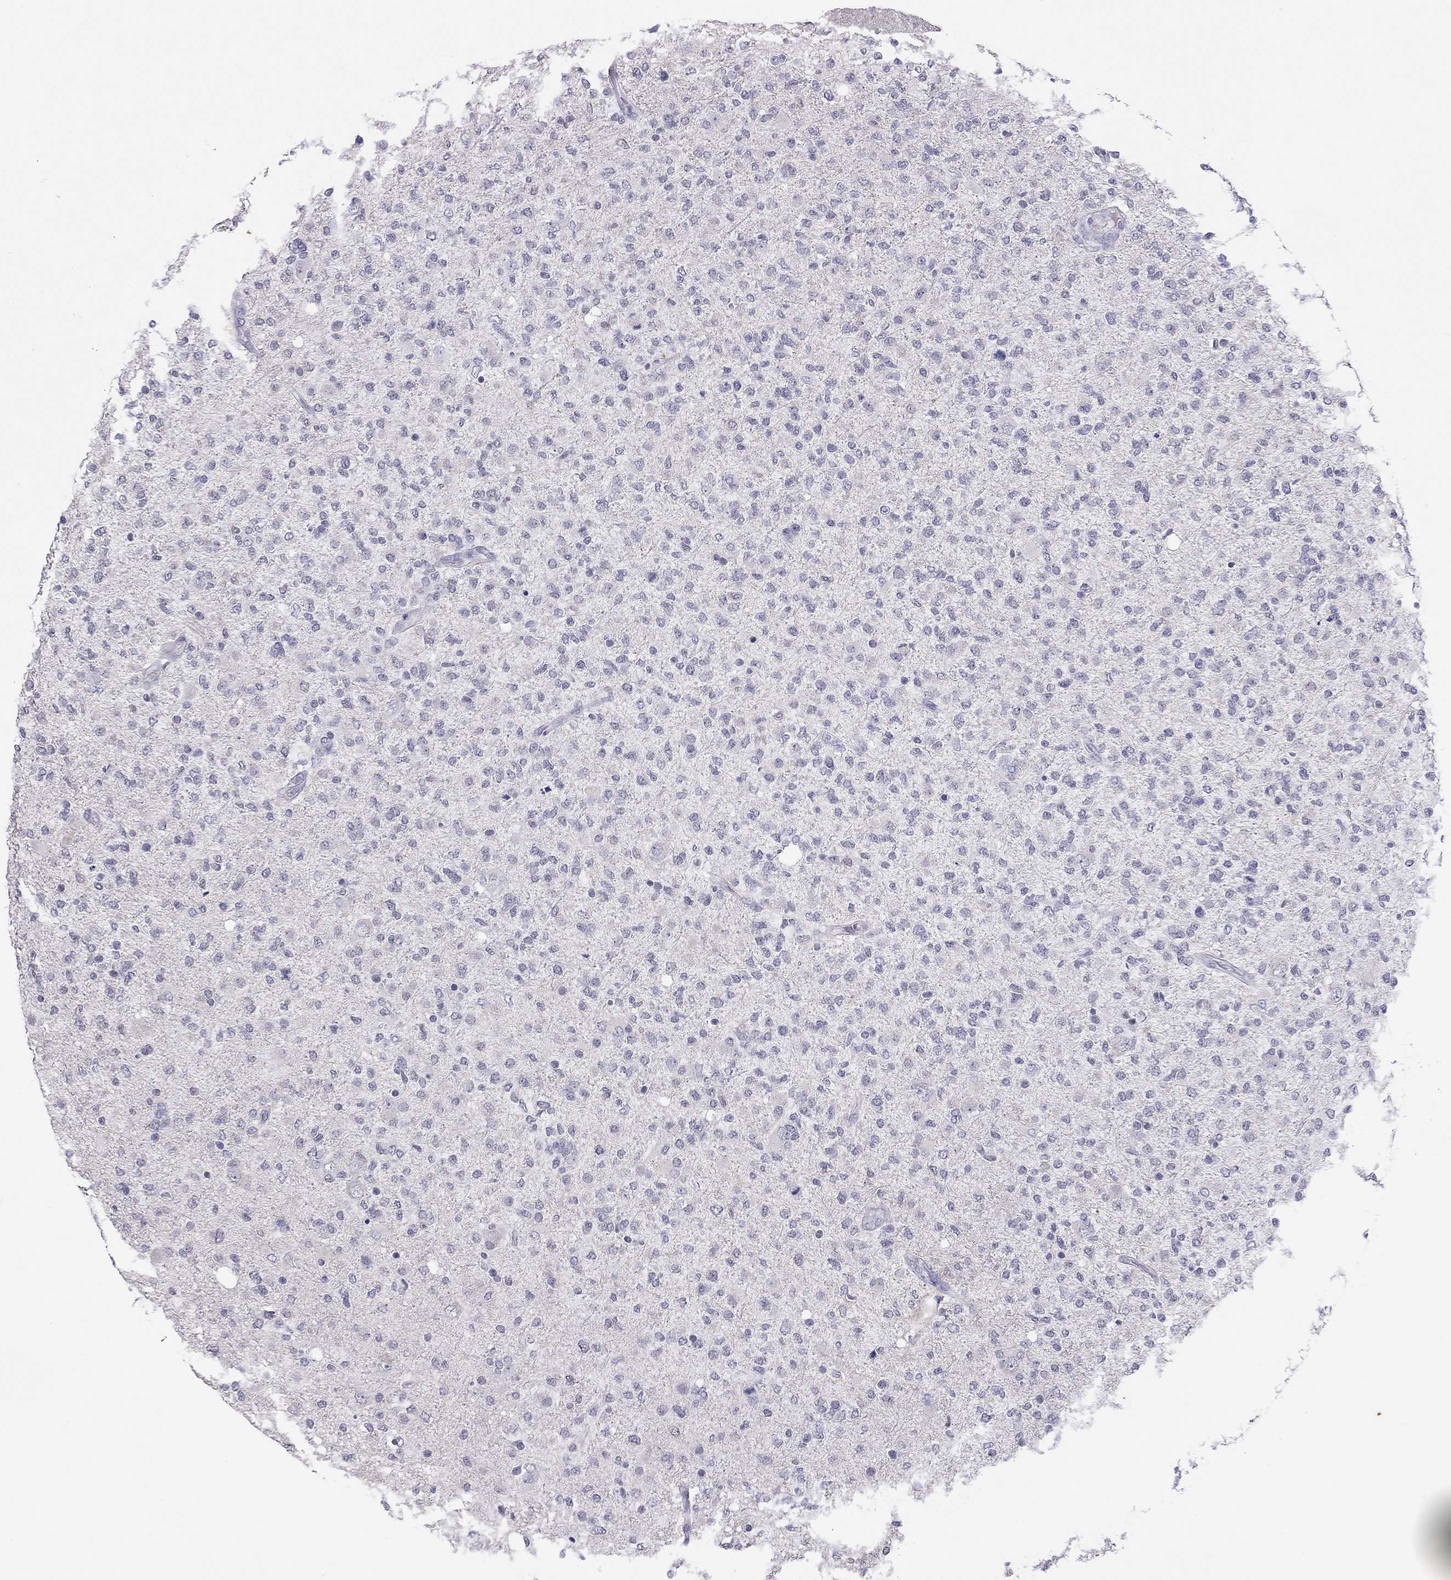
{"staining": {"intensity": "negative", "quantity": "none", "location": "none"}, "tissue": "glioma", "cell_type": "Tumor cells", "image_type": "cancer", "snomed": [{"axis": "morphology", "description": "Glioma, malignant, High grade"}, {"axis": "topography", "description": "Cerebral cortex"}], "caption": "This is an immunohistochemistry micrograph of malignant high-grade glioma. There is no staining in tumor cells.", "gene": "PPP1R3A", "patient": {"sex": "male", "age": 70}}